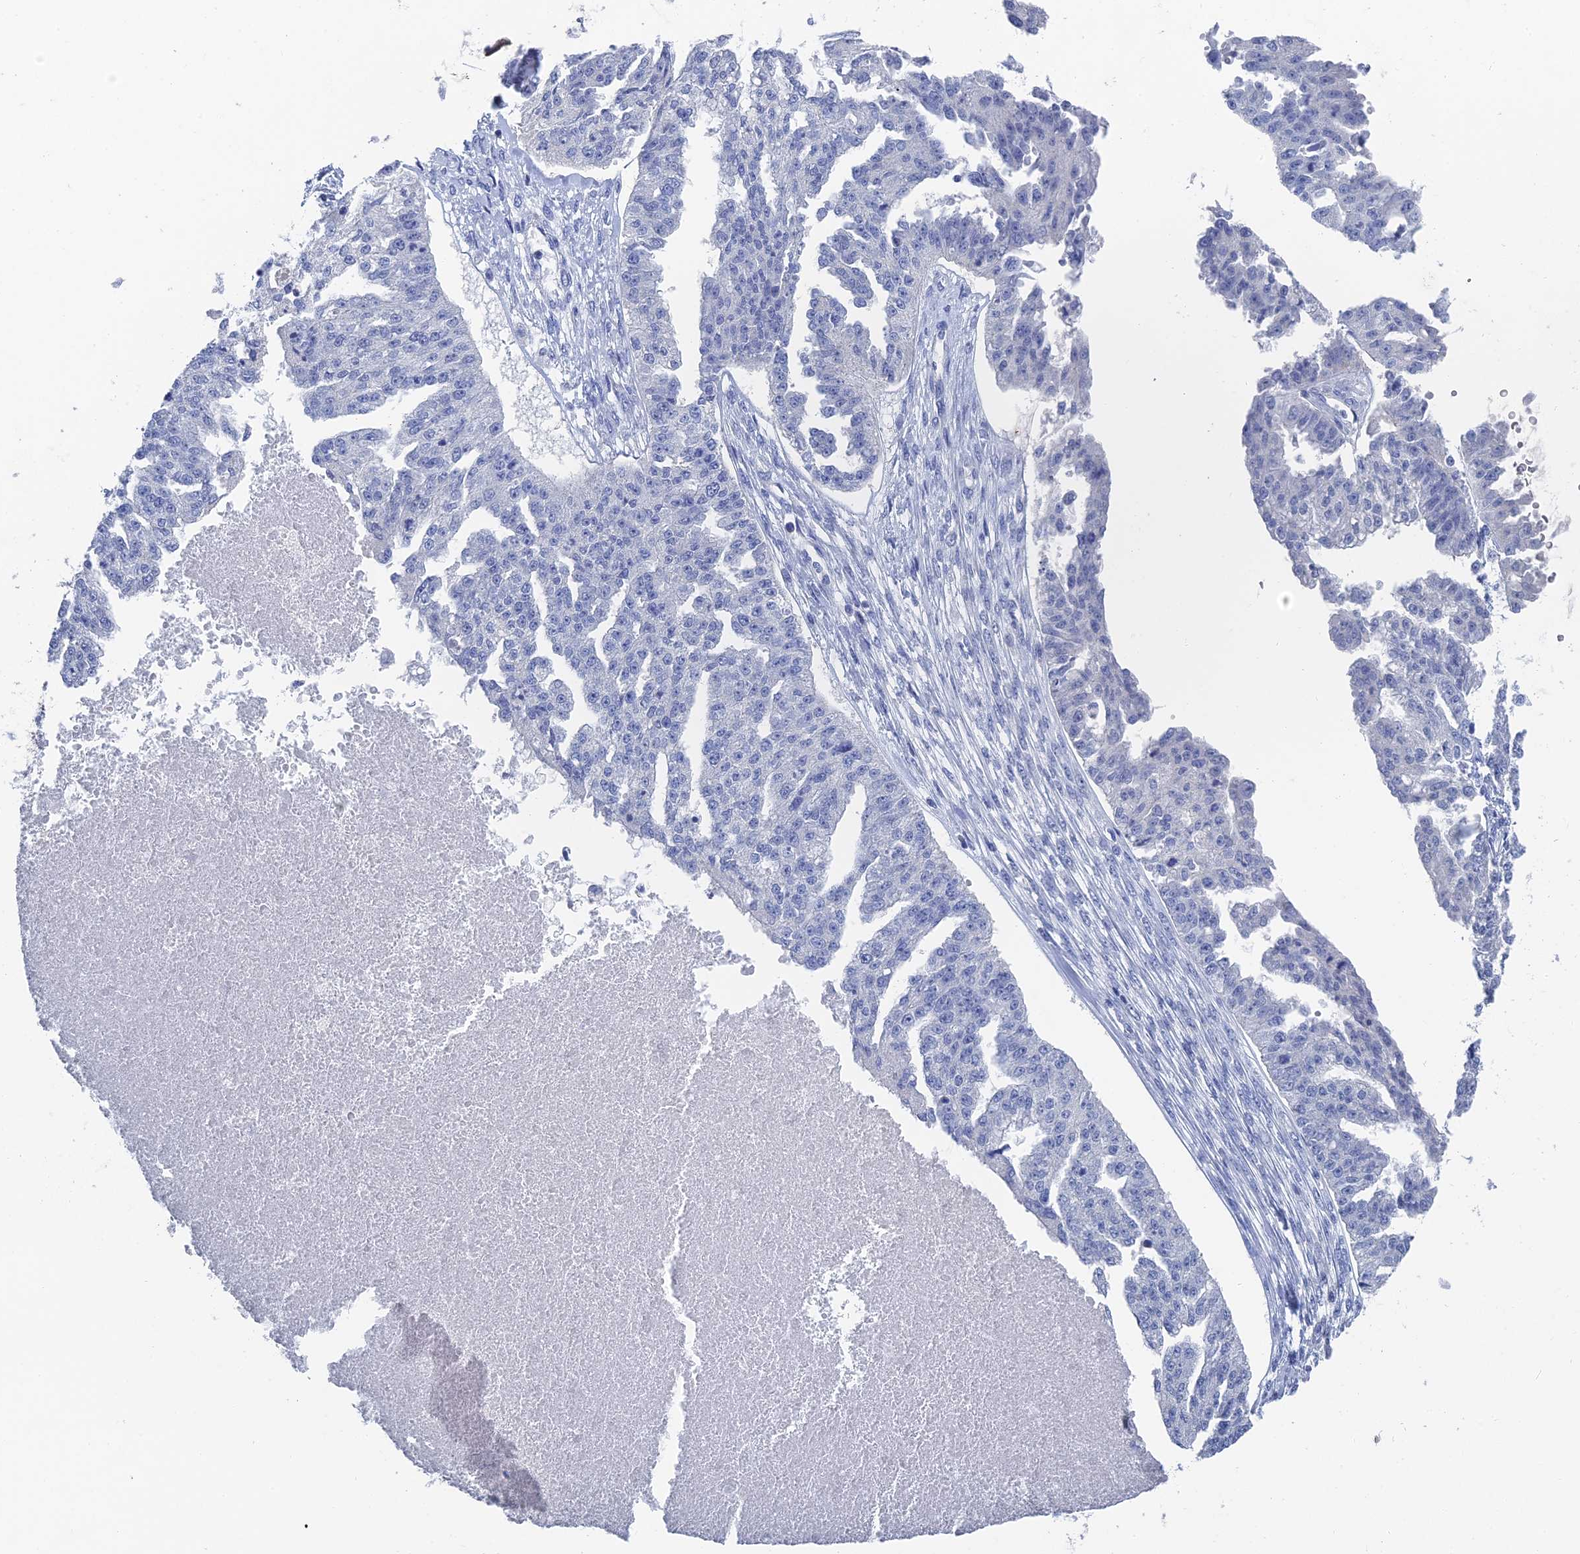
{"staining": {"intensity": "negative", "quantity": "none", "location": "none"}, "tissue": "ovarian cancer", "cell_type": "Tumor cells", "image_type": "cancer", "snomed": [{"axis": "morphology", "description": "Cystadenocarcinoma, serous, NOS"}, {"axis": "topography", "description": "Ovary"}], "caption": "The immunohistochemistry photomicrograph has no significant positivity in tumor cells of ovarian cancer tissue. (DAB IHC visualized using brightfield microscopy, high magnification).", "gene": "GFAP", "patient": {"sex": "female", "age": 58}}